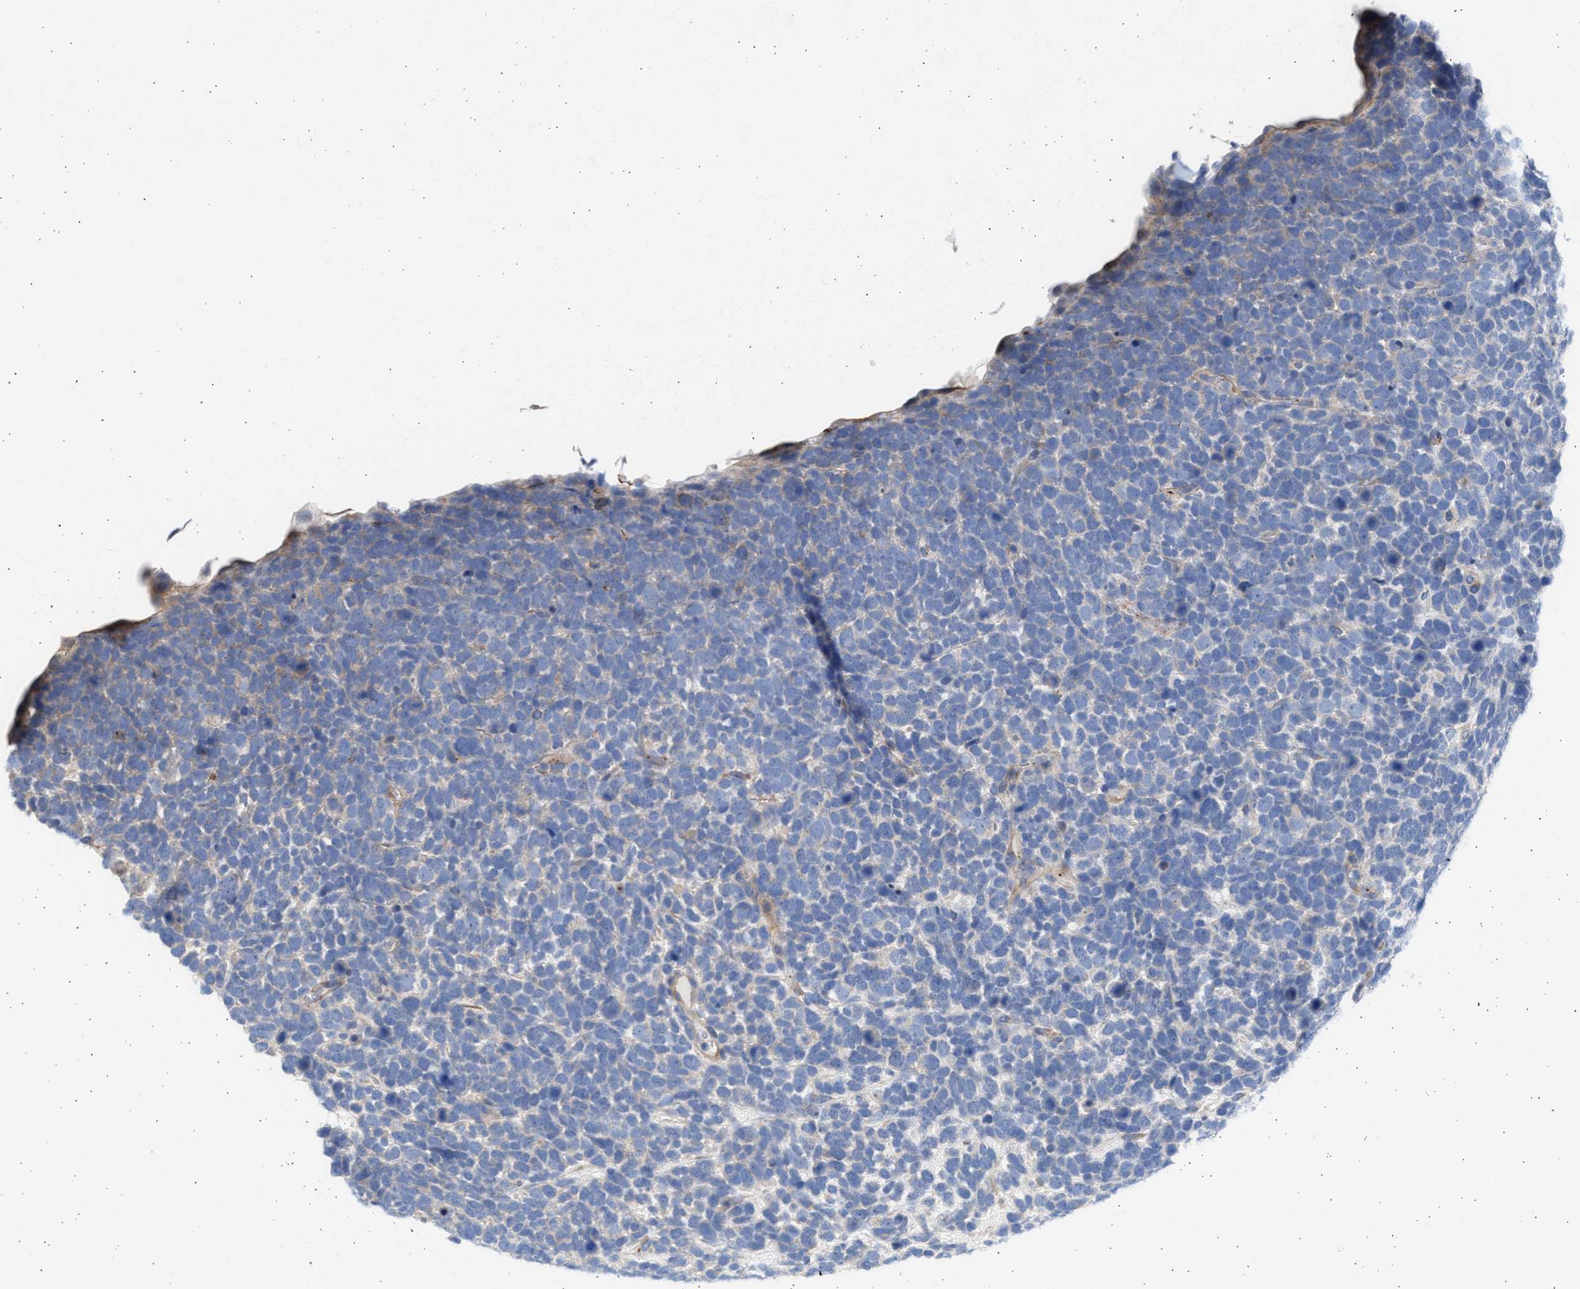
{"staining": {"intensity": "negative", "quantity": "none", "location": "none"}, "tissue": "urothelial cancer", "cell_type": "Tumor cells", "image_type": "cancer", "snomed": [{"axis": "morphology", "description": "Urothelial carcinoma, High grade"}, {"axis": "topography", "description": "Urinary bladder"}], "caption": "An IHC histopathology image of urothelial cancer is shown. There is no staining in tumor cells of urothelial cancer.", "gene": "NBR1", "patient": {"sex": "female", "age": 82}}